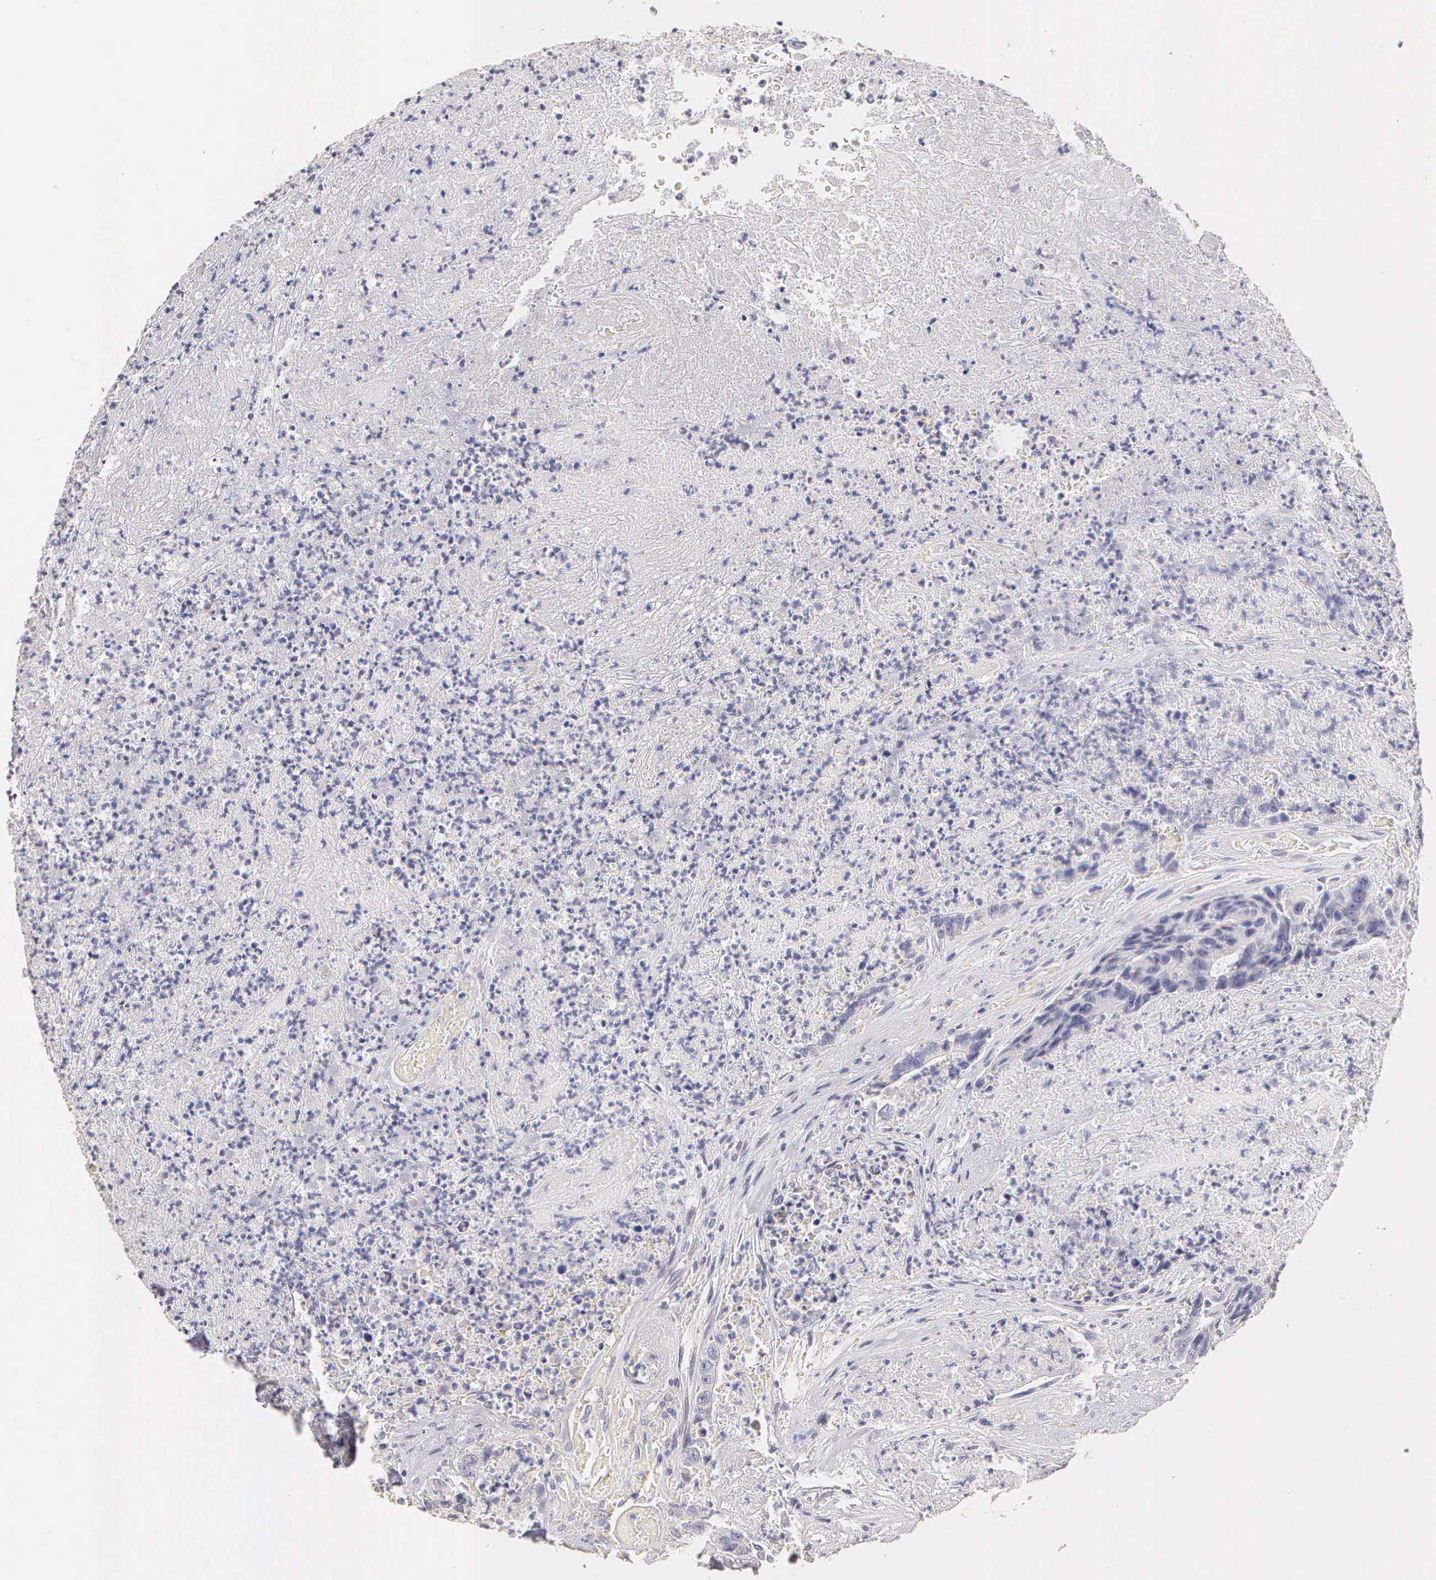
{"staining": {"intensity": "negative", "quantity": "none", "location": "none"}, "tissue": "colorectal cancer", "cell_type": "Tumor cells", "image_type": "cancer", "snomed": [{"axis": "morphology", "description": "Adenocarcinoma, NOS"}, {"axis": "topography", "description": "Rectum"}], "caption": "This histopathology image is of colorectal cancer (adenocarcinoma) stained with immunohistochemistry (IHC) to label a protein in brown with the nuclei are counter-stained blue. There is no expression in tumor cells.", "gene": "ESR1", "patient": {"sex": "female", "age": 65}}